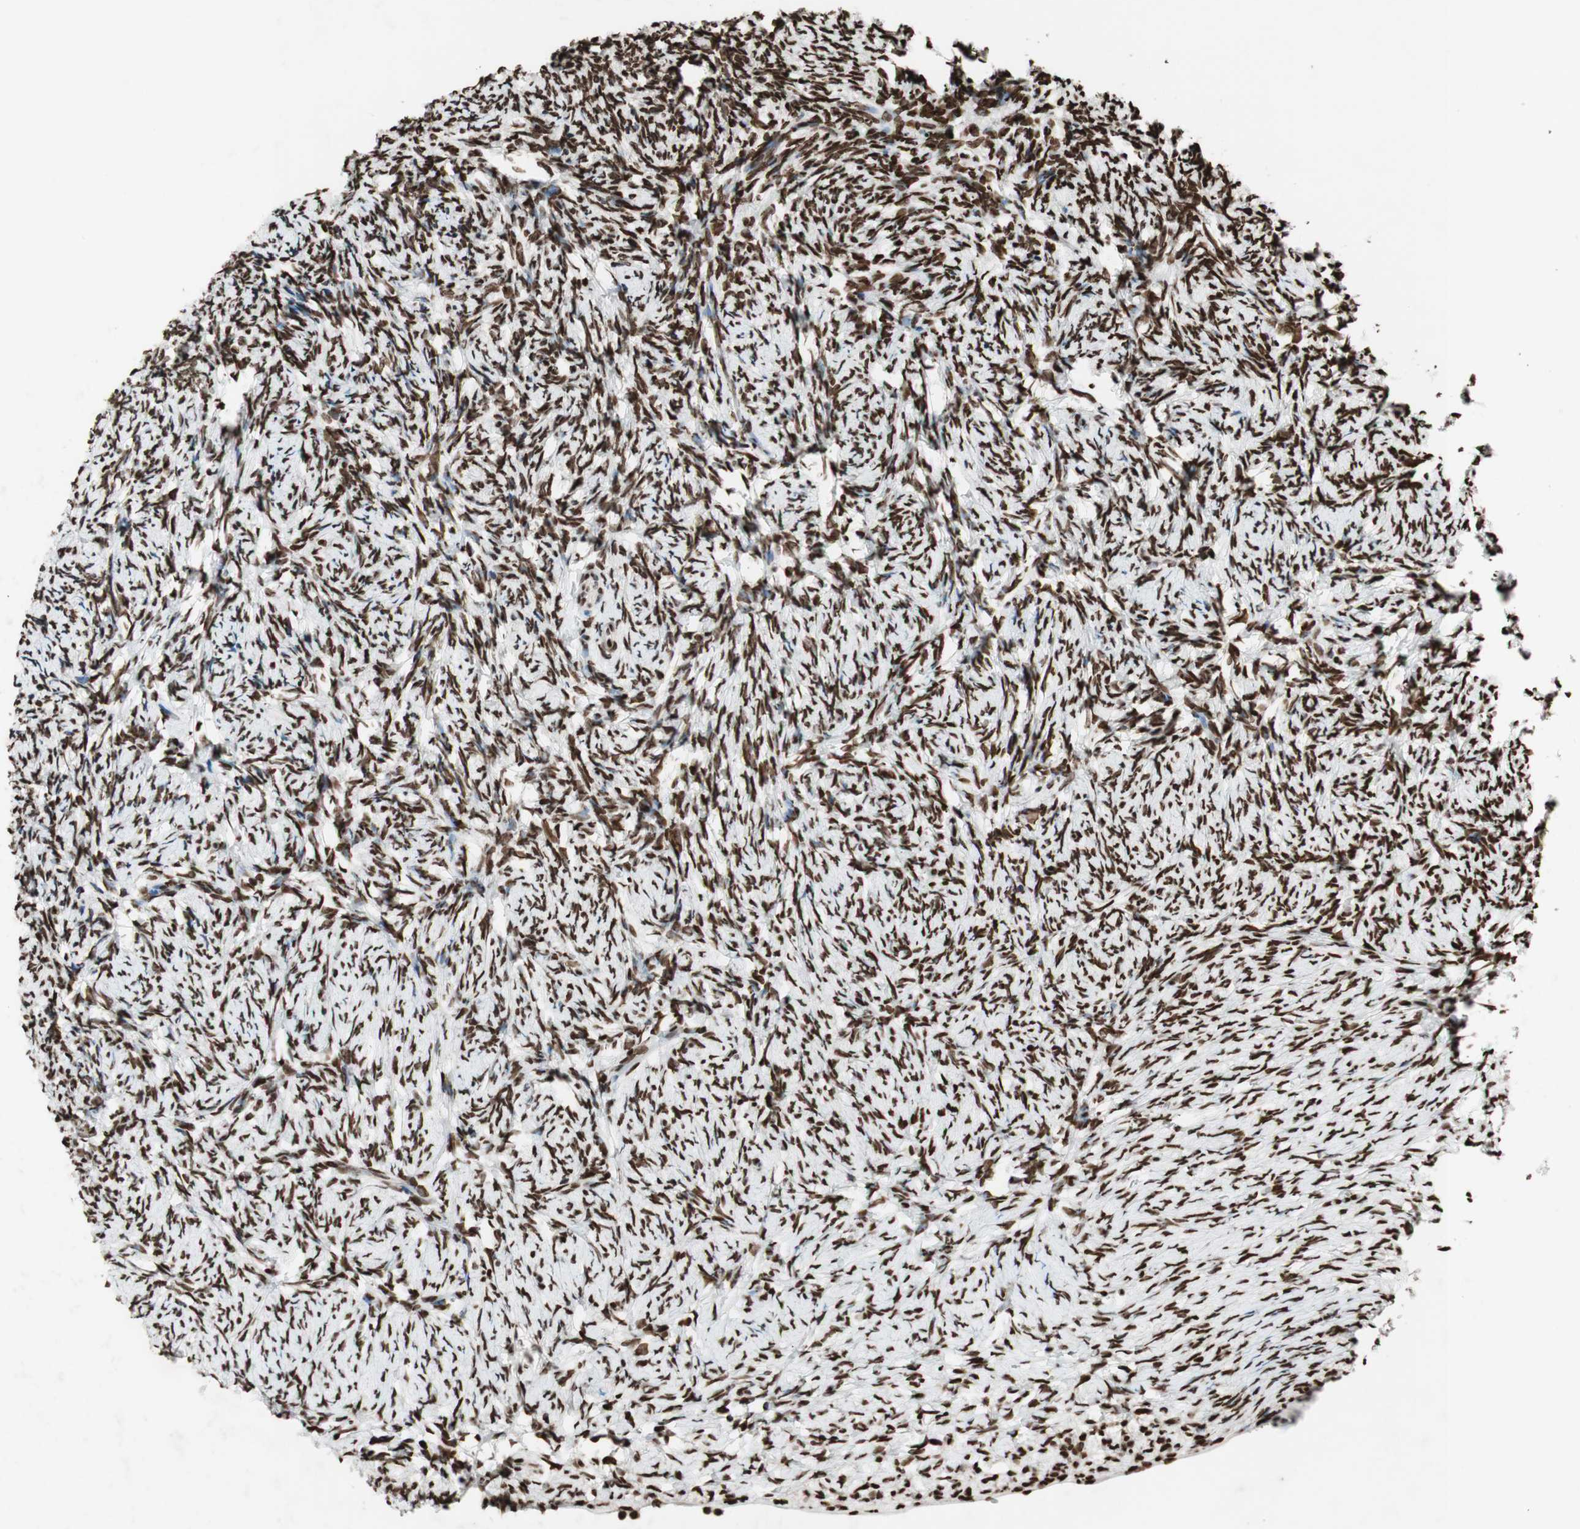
{"staining": {"intensity": "strong", "quantity": ">75%", "location": "nuclear"}, "tissue": "ovary", "cell_type": "Ovarian stroma cells", "image_type": "normal", "snomed": [{"axis": "morphology", "description": "Normal tissue, NOS"}, {"axis": "topography", "description": "Ovary"}], "caption": "The photomicrograph demonstrates immunohistochemical staining of normal ovary. There is strong nuclear positivity is seen in approximately >75% of ovarian stroma cells.", "gene": "NCOA3", "patient": {"sex": "female", "age": 60}}